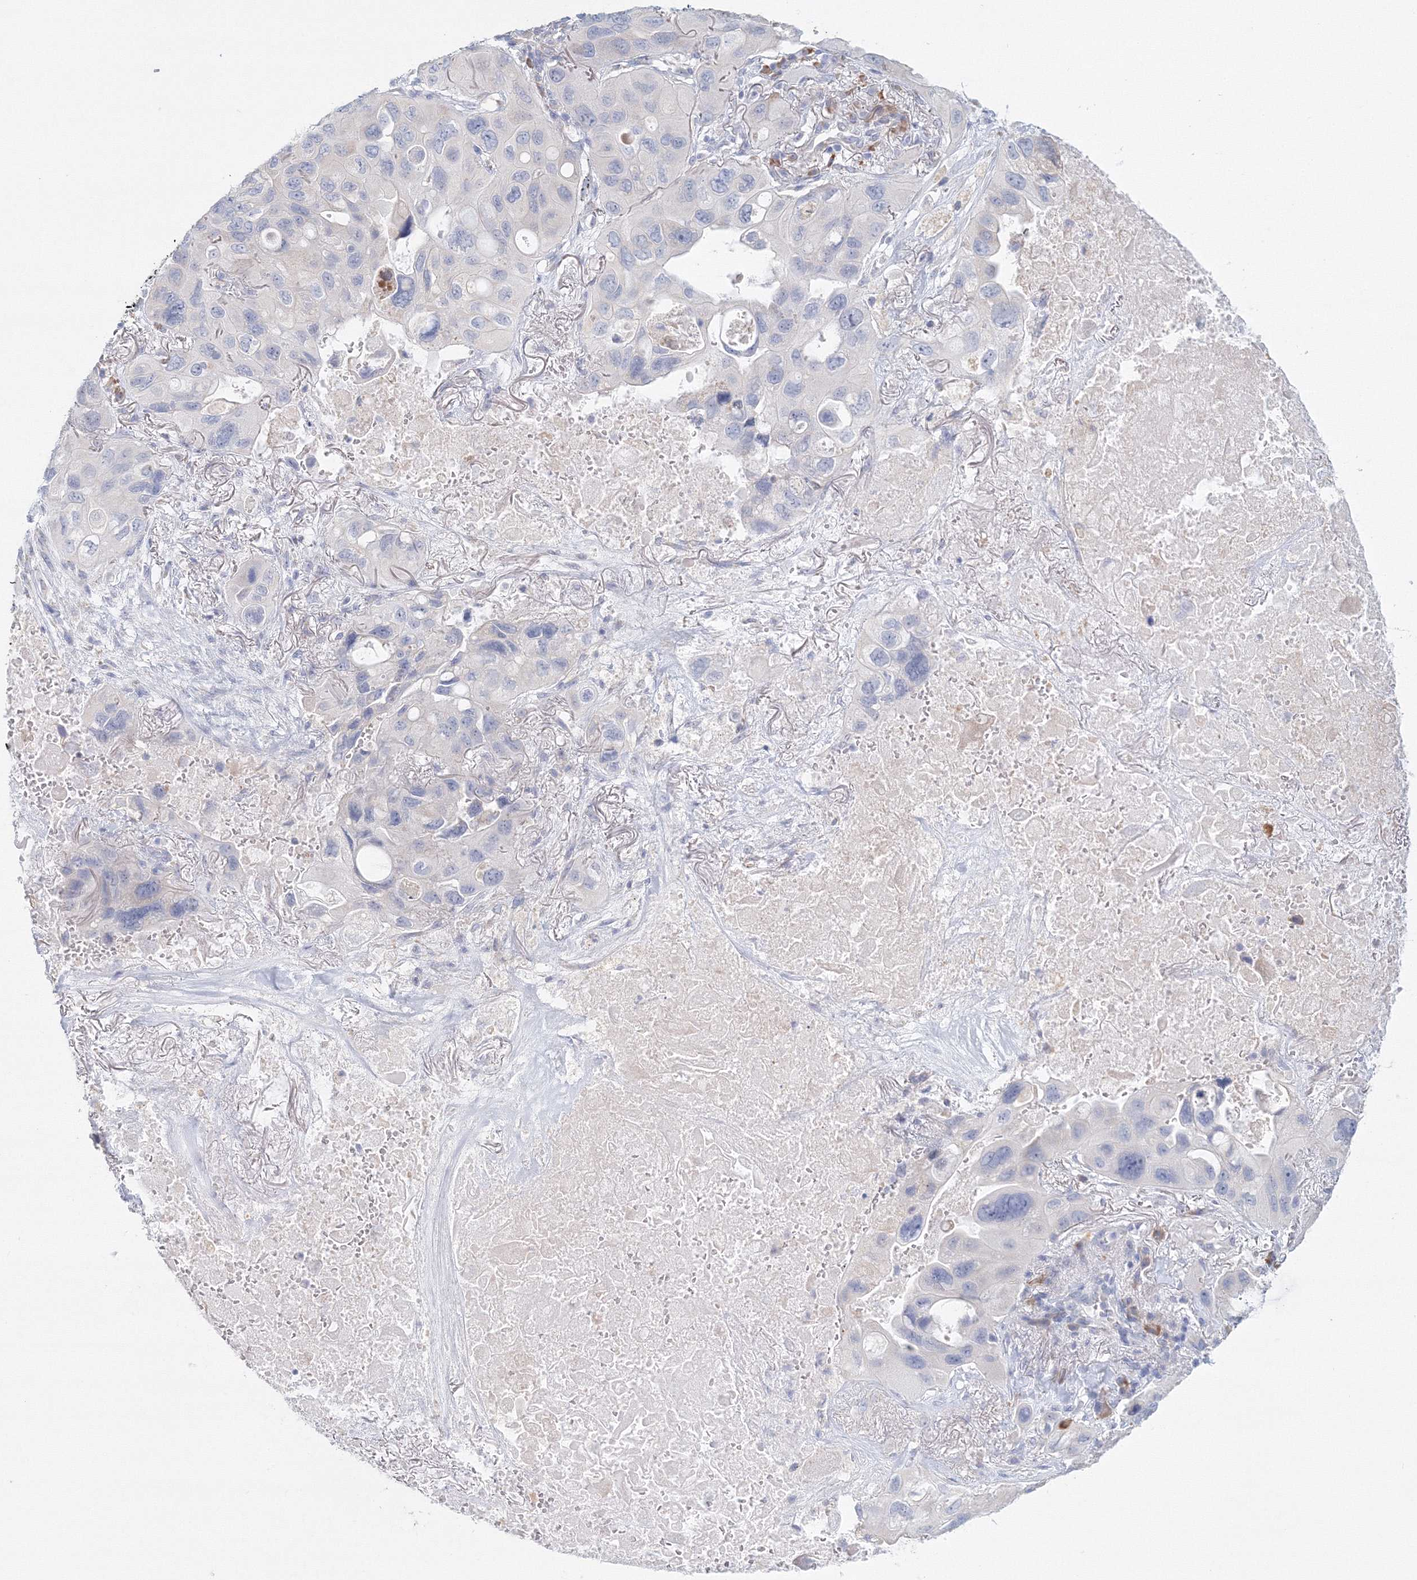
{"staining": {"intensity": "negative", "quantity": "none", "location": "none"}, "tissue": "lung cancer", "cell_type": "Tumor cells", "image_type": "cancer", "snomed": [{"axis": "morphology", "description": "Squamous cell carcinoma, NOS"}, {"axis": "topography", "description": "Lung"}], "caption": "Immunohistochemistry (IHC) of human squamous cell carcinoma (lung) exhibits no staining in tumor cells.", "gene": "VSIG1", "patient": {"sex": "female", "age": 73}}